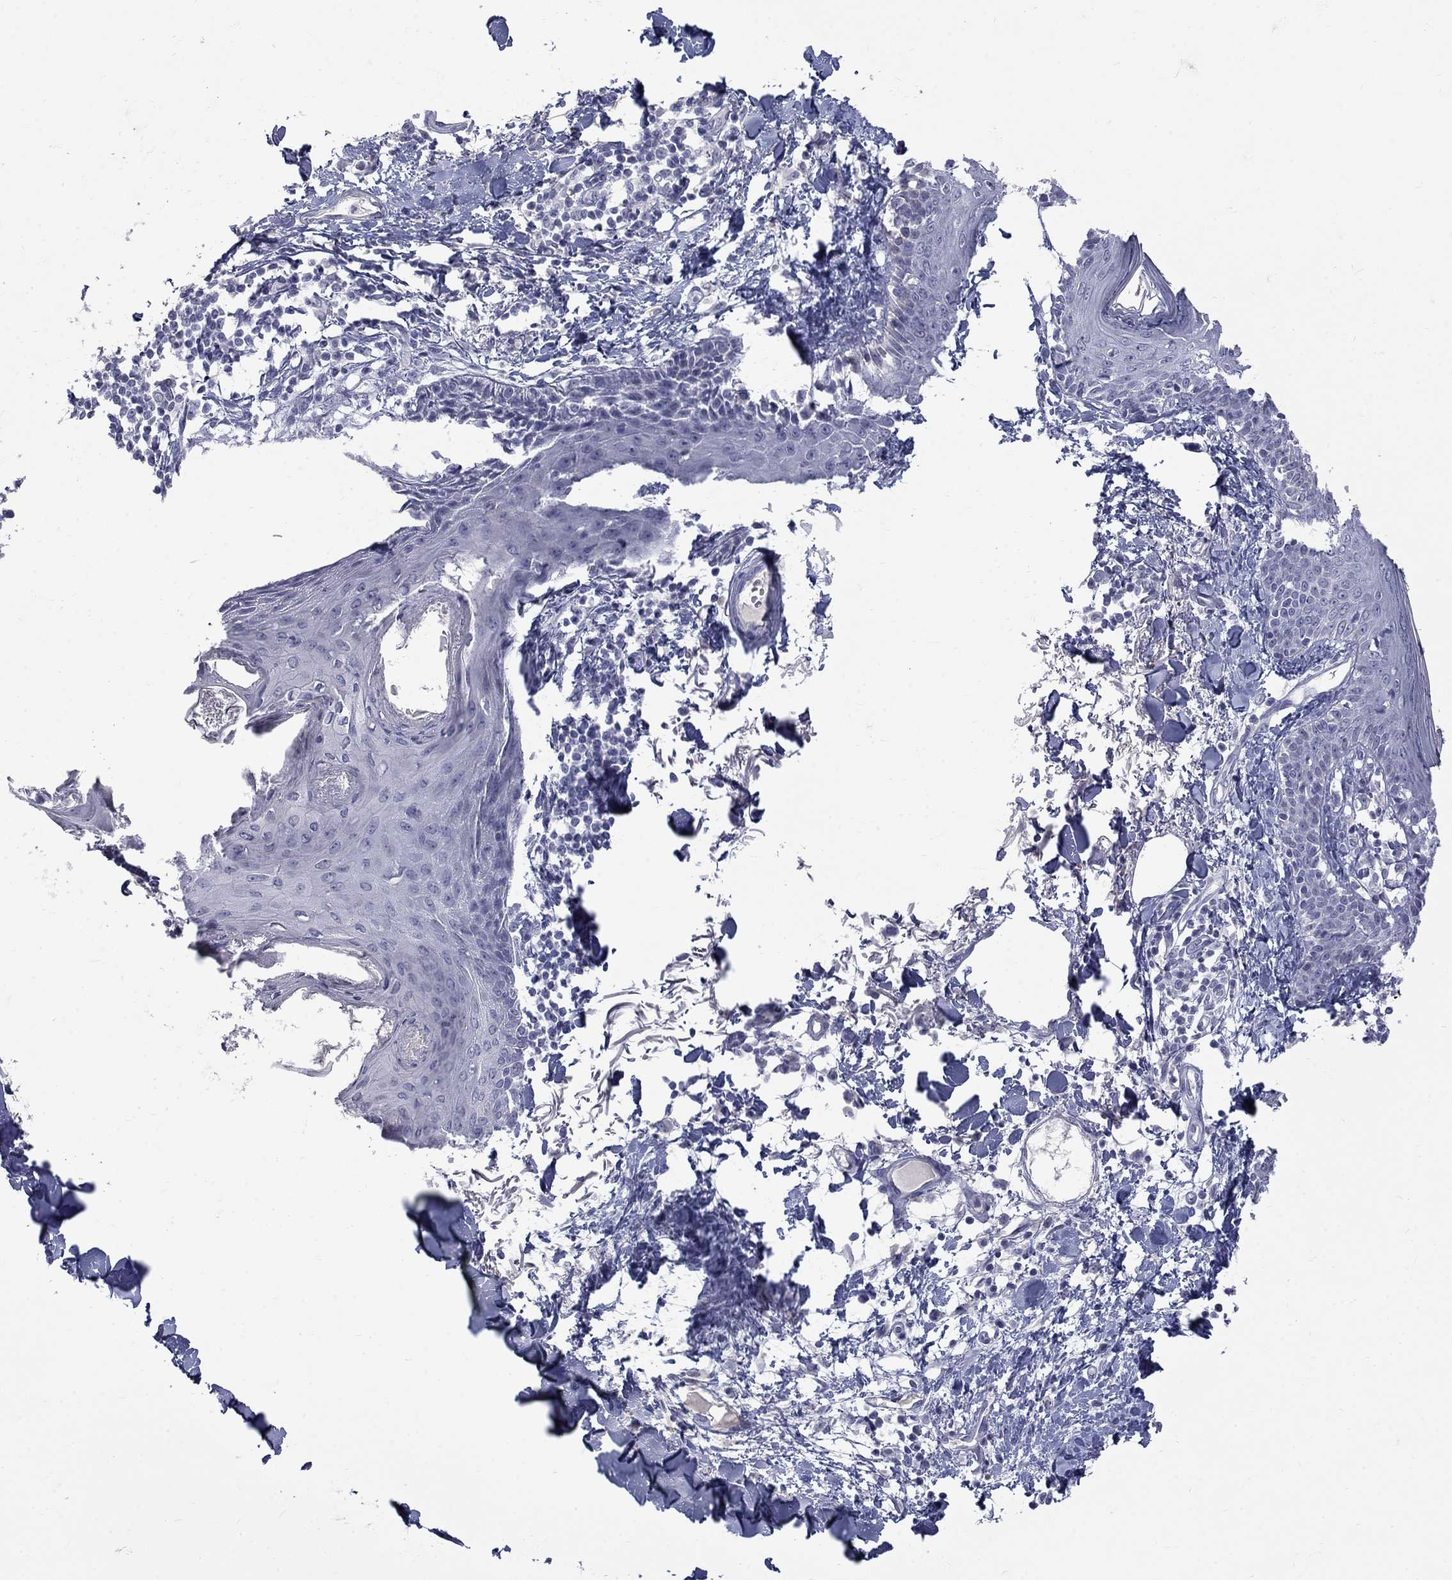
{"staining": {"intensity": "negative", "quantity": "none", "location": "none"}, "tissue": "skin", "cell_type": "Fibroblasts", "image_type": "normal", "snomed": [{"axis": "morphology", "description": "Normal tissue, NOS"}, {"axis": "topography", "description": "Skin"}], "caption": "Immunohistochemistry (IHC) micrograph of unremarkable human skin stained for a protein (brown), which exhibits no expression in fibroblasts.", "gene": "CTNND2", "patient": {"sex": "male", "age": 76}}